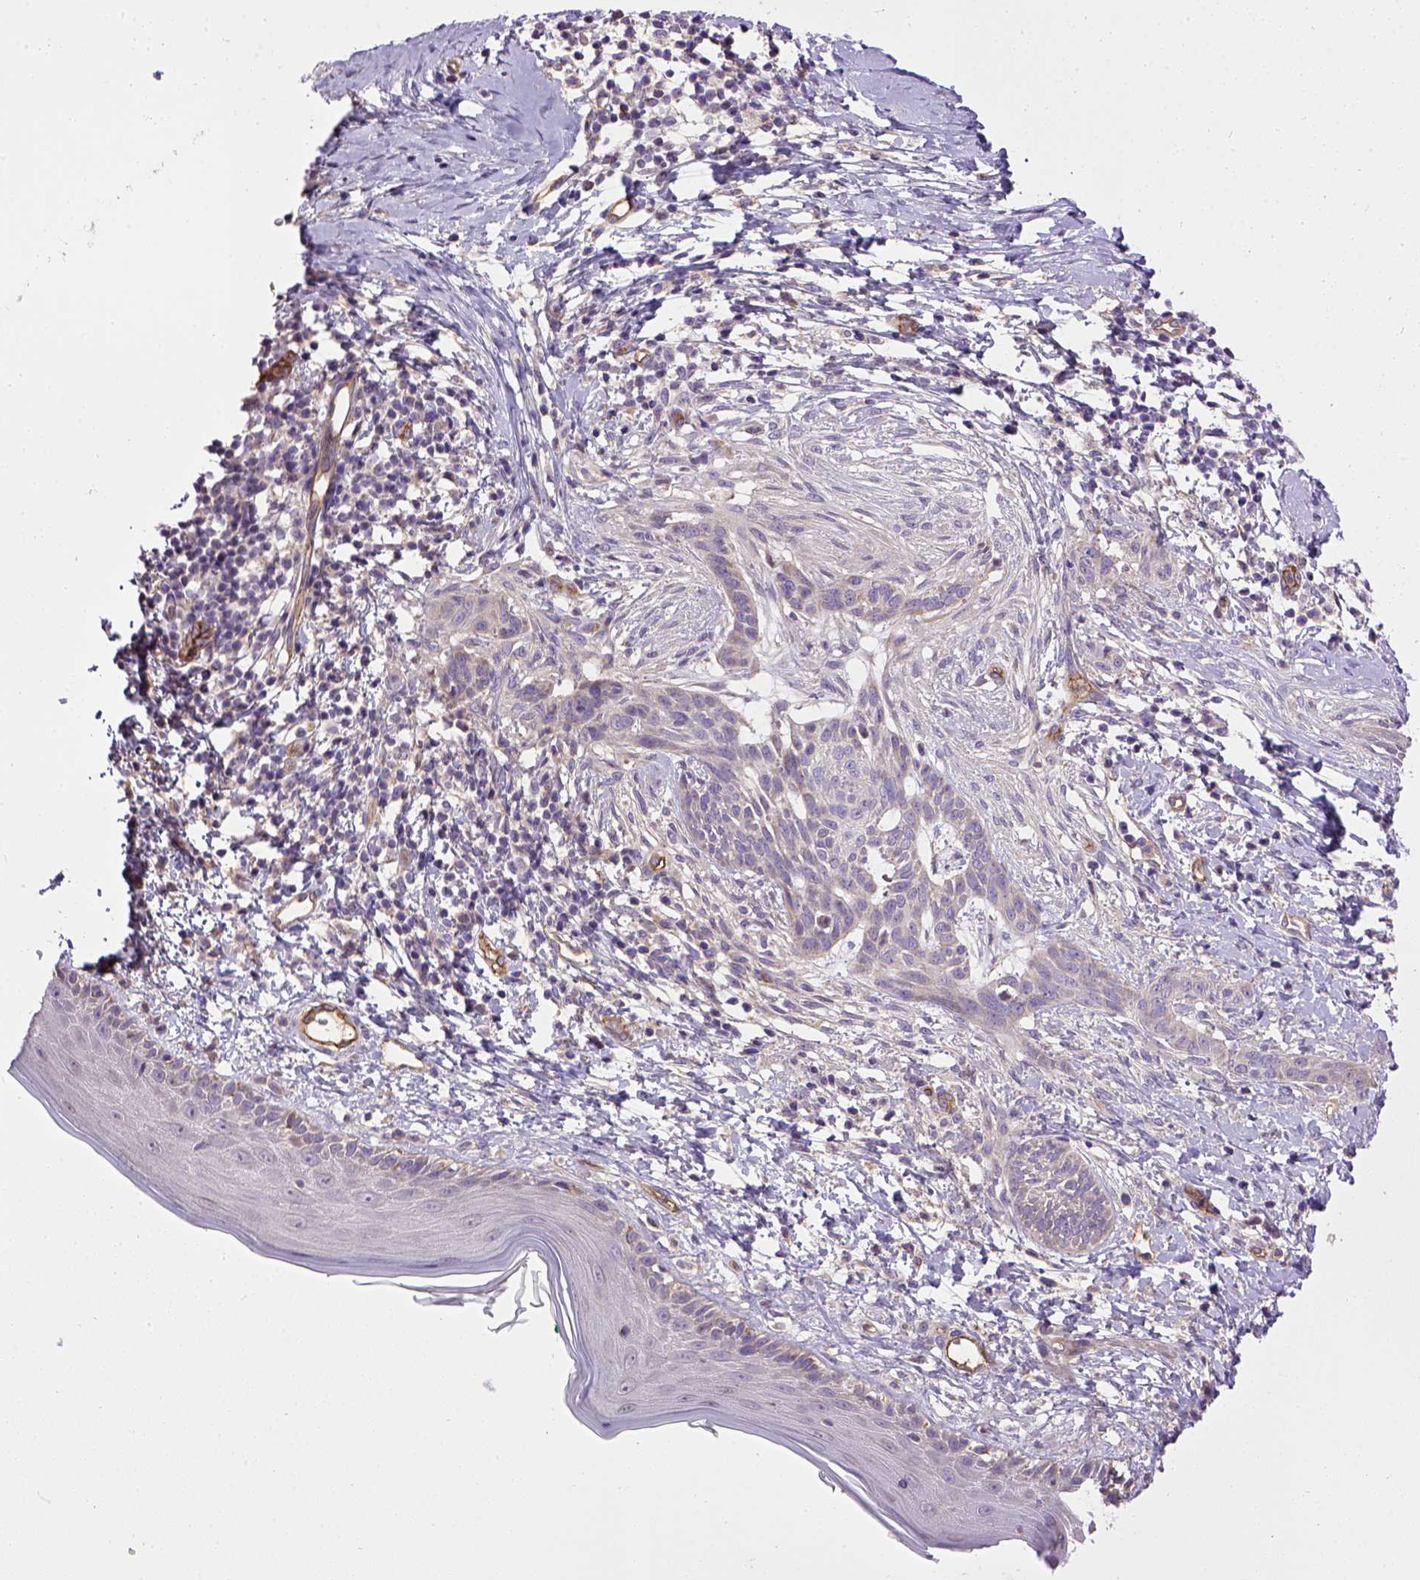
{"staining": {"intensity": "moderate", "quantity": "<25%", "location": "cytoplasmic/membranous"}, "tissue": "skin cancer", "cell_type": "Tumor cells", "image_type": "cancer", "snomed": [{"axis": "morphology", "description": "Normal tissue, NOS"}, {"axis": "morphology", "description": "Basal cell carcinoma"}, {"axis": "topography", "description": "Skin"}], "caption": "DAB (3,3'-diaminobenzidine) immunohistochemical staining of human skin cancer displays moderate cytoplasmic/membranous protein positivity in approximately <25% of tumor cells.", "gene": "ENG", "patient": {"sex": "male", "age": 84}}